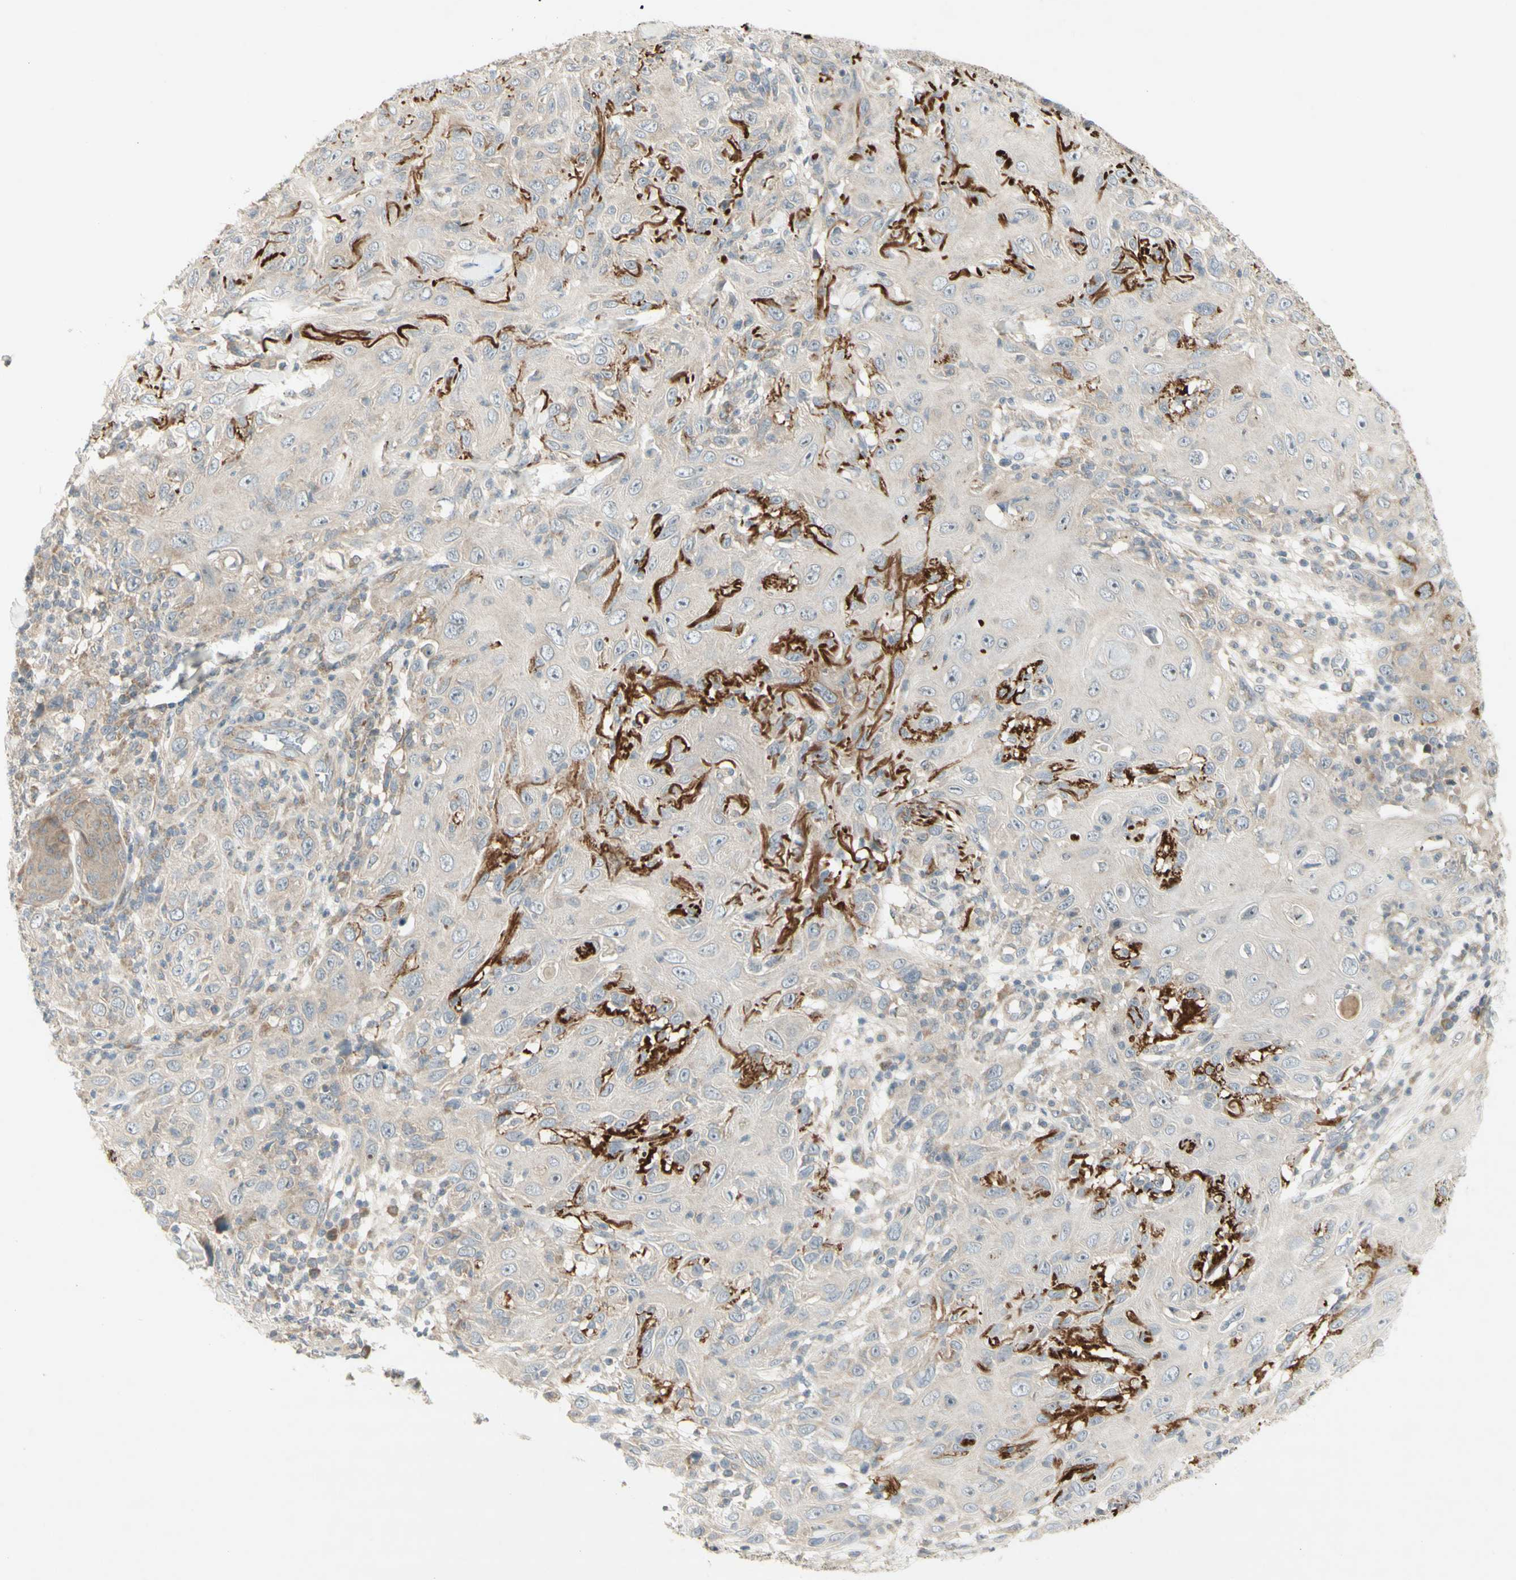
{"staining": {"intensity": "weak", "quantity": "25%-75%", "location": "cytoplasmic/membranous"}, "tissue": "skin cancer", "cell_type": "Tumor cells", "image_type": "cancer", "snomed": [{"axis": "morphology", "description": "Squamous cell carcinoma, NOS"}, {"axis": "topography", "description": "Skin"}], "caption": "Protein staining of skin squamous cell carcinoma tissue shows weak cytoplasmic/membranous positivity in approximately 25%-75% of tumor cells.", "gene": "ETF1", "patient": {"sex": "female", "age": 88}}